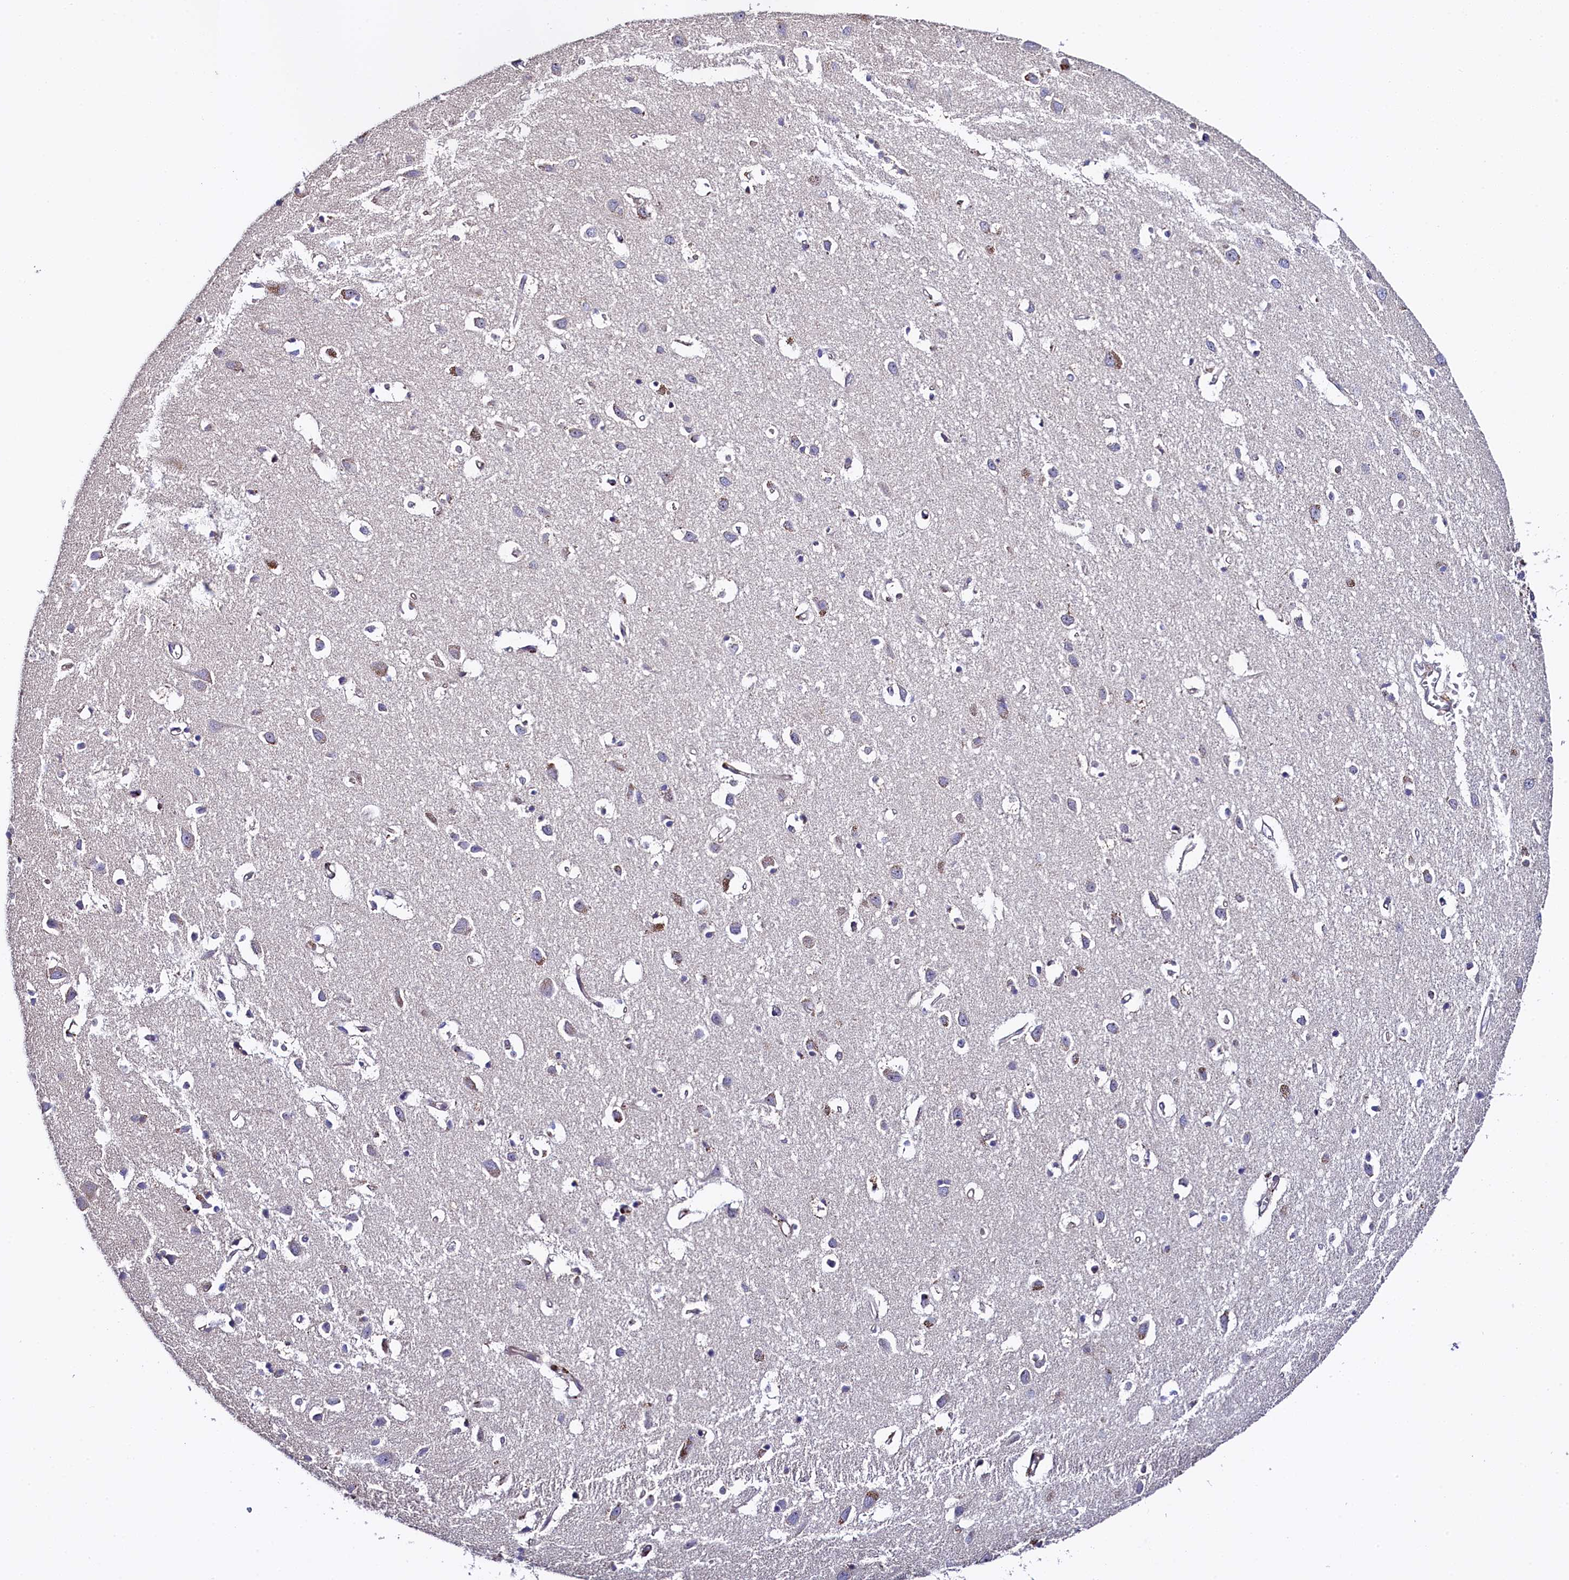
{"staining": {"intensity": "moderate", "quantity": ">75%", "location": "cytoplasmic/membranous"}, "tissue": "cerebral cortex", "cell_type": "Endothelial cells", "image_type": "normal", "snomed": [{"axis": "morphology", "description": "Normal tissue, NOS"}, {"axis": "topography", "description": "Cerebral cortex"}], "caption": "DAB immunohistochemical staining of normal cerebral cortex displays moderate cytoplasmic/membranous protein positivity in approximately >75% of endothelial cells.", "gene": "TGDS", "patient": {"sex": "female", "age": 64}}